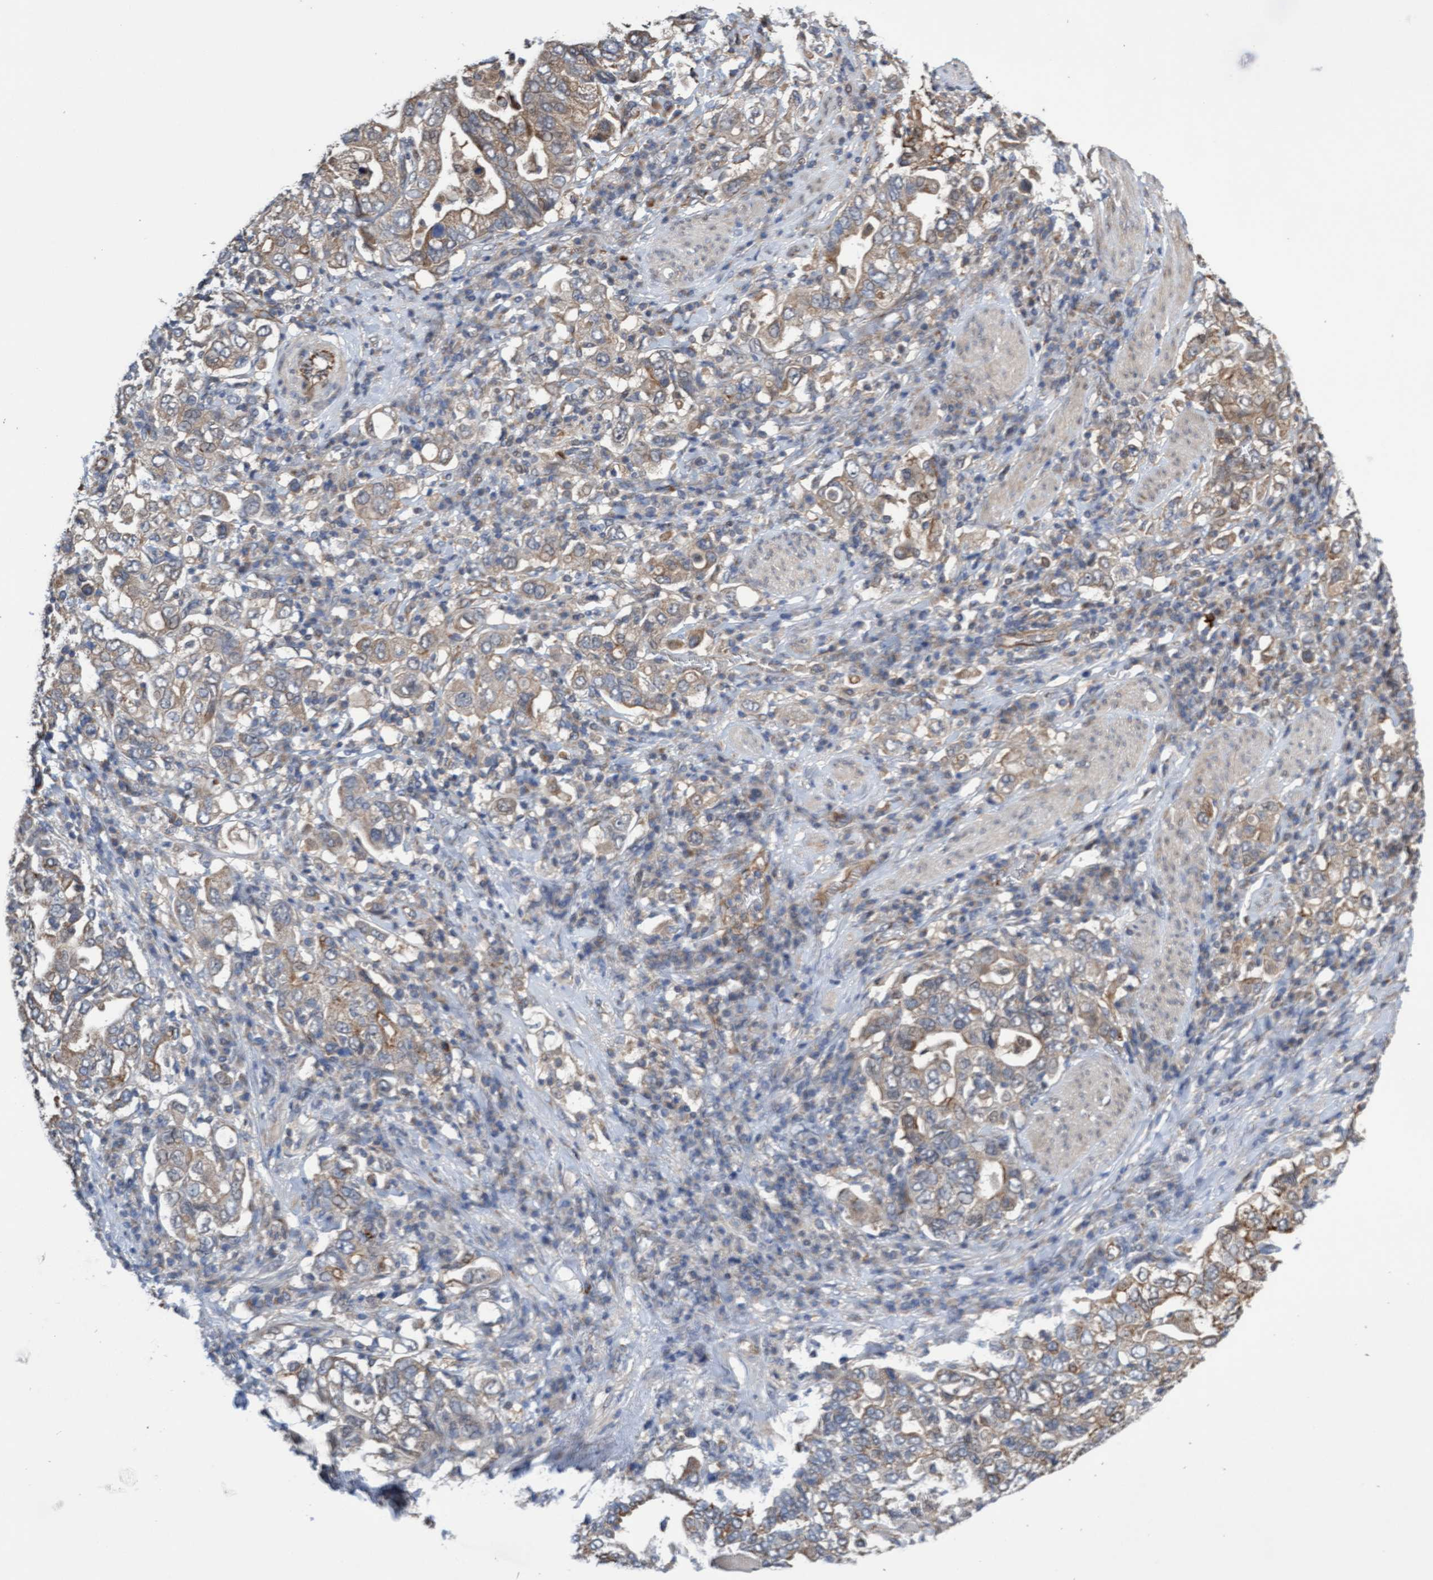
{"staining": {"intensity": "moderate", "quantity": "25%-75%", "location": "cytoplasmic/membranous"}, "tissue": "stomach cancer", "cell_type": "Tumor cells", "image_type": "cancer", "snomed": [{"axis": "morphology", "description": "Adenocarcinoma, NOS"}, {"axis": "topography", "description": "Stomach, upper"}], "caption": "Immunohistochemical staining of stomach adenocarcinoma exhibits moderate cytoplasmic/membranous protein expression in approximately 25%-75% of tumor cells.", "gene": "ITFG1", "patient": {"sex": "male", "age": 62}}